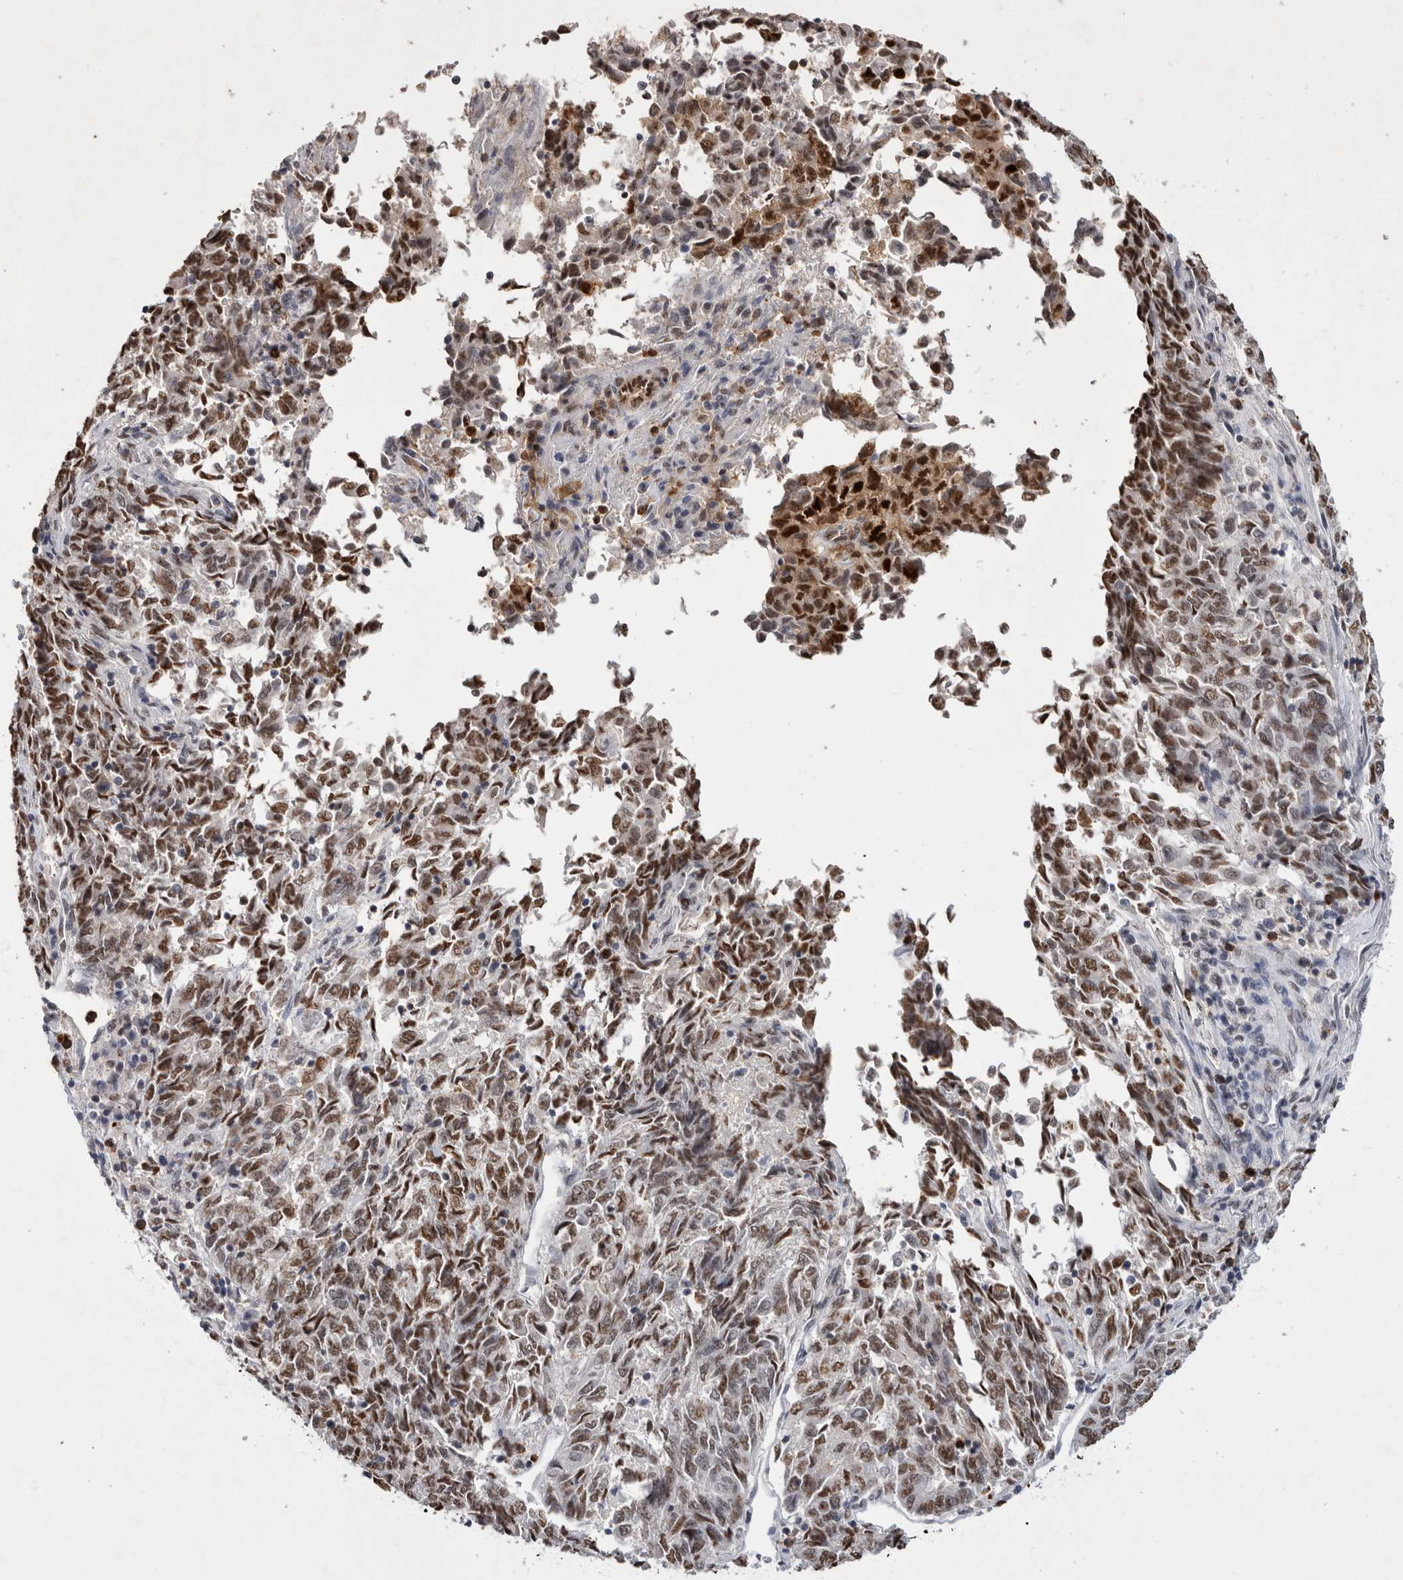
{"staining": {"intensity": "moderate", "quantity": ">75%", "location": "nuclear"}, "tissue": "endometrial cancer", "cell_type": "Tumor cells", "image_type": "cancer", "snomed": [{"axis": "morphology", "description": "Adenocarcinoma, NOS"}, {"axis": "topography", "description": "Endometrium"}], "caption": "Endometrial cancer stained with DAB (3,3'-diaminobenzidine) immunohistochemistry demonstrates medium levels of moderate nuclear positivity in approximately >75% of tumor cells. The staining was performed using DAB (3,3'-diaminobenzidine) to visualize the protein expression in brown, while the nuclei were stained in blue with hematoxylin (Magnification: 20x).", "gene": "RPS6KA2", "patient": {"sex": "female", "age": 80}}